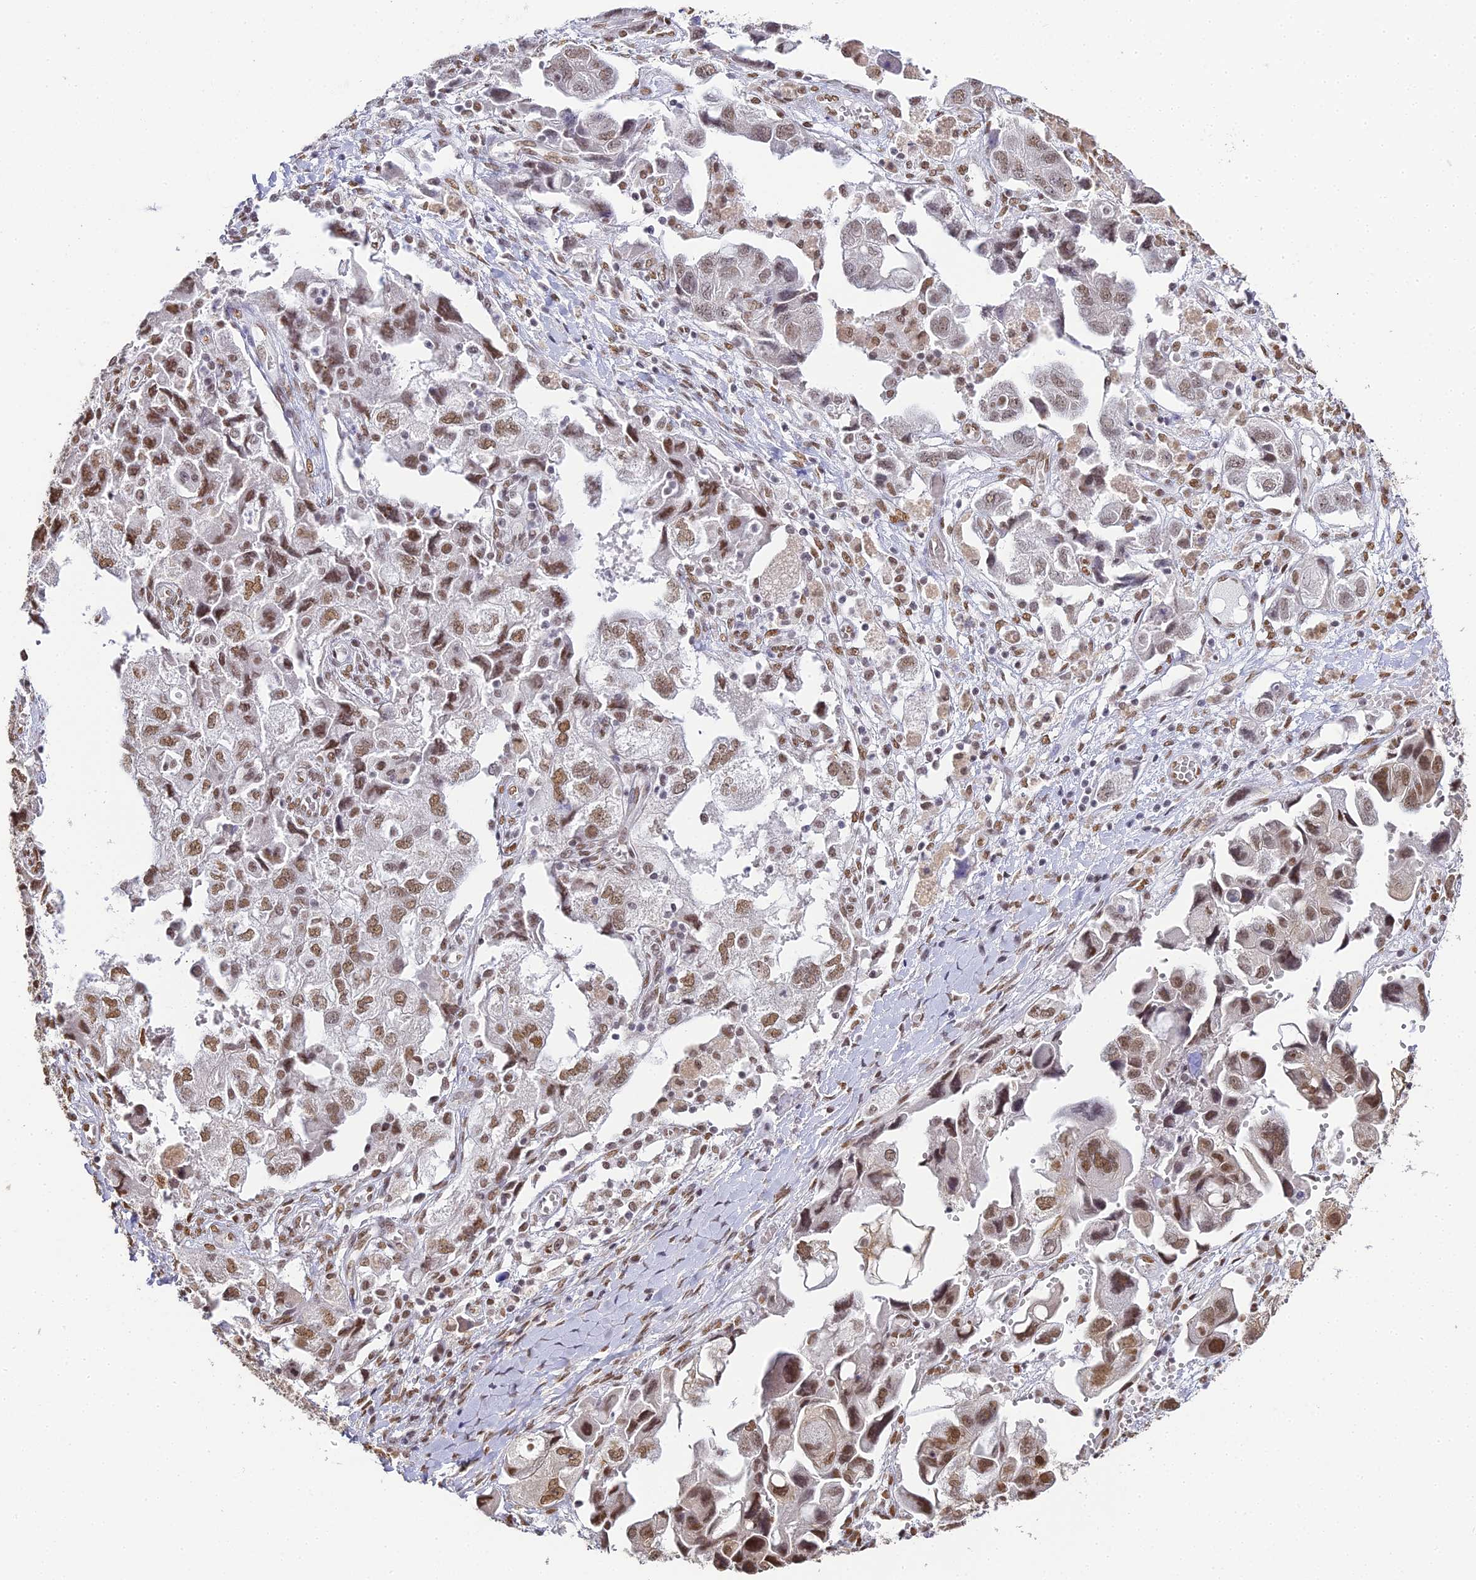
{"staining": {"intensity": "moderate", "quantity": ">75%", "location": "nuclear"}, "tissue": "ovarian cancer", "cell_type": "Tumor cells", "image_type": "cancer", "snomed": [{"axis": "morphology", "description": "Carcinoma, NOS"}, {"axis": "morphology", "description": "Cystadenocarcinoma, serous, NOS"}, {"axis": "topography", "description": "Ovary"}], "caption": "This histopathology image exhibits immunohistochemistry (IHC) staining of human ovarian cancer, with medium moderate nuclear positivity in approximately >75% of tumor cells.", "gene": "HNRNPA1", "patient": {"sex": "female", "age": 69}}